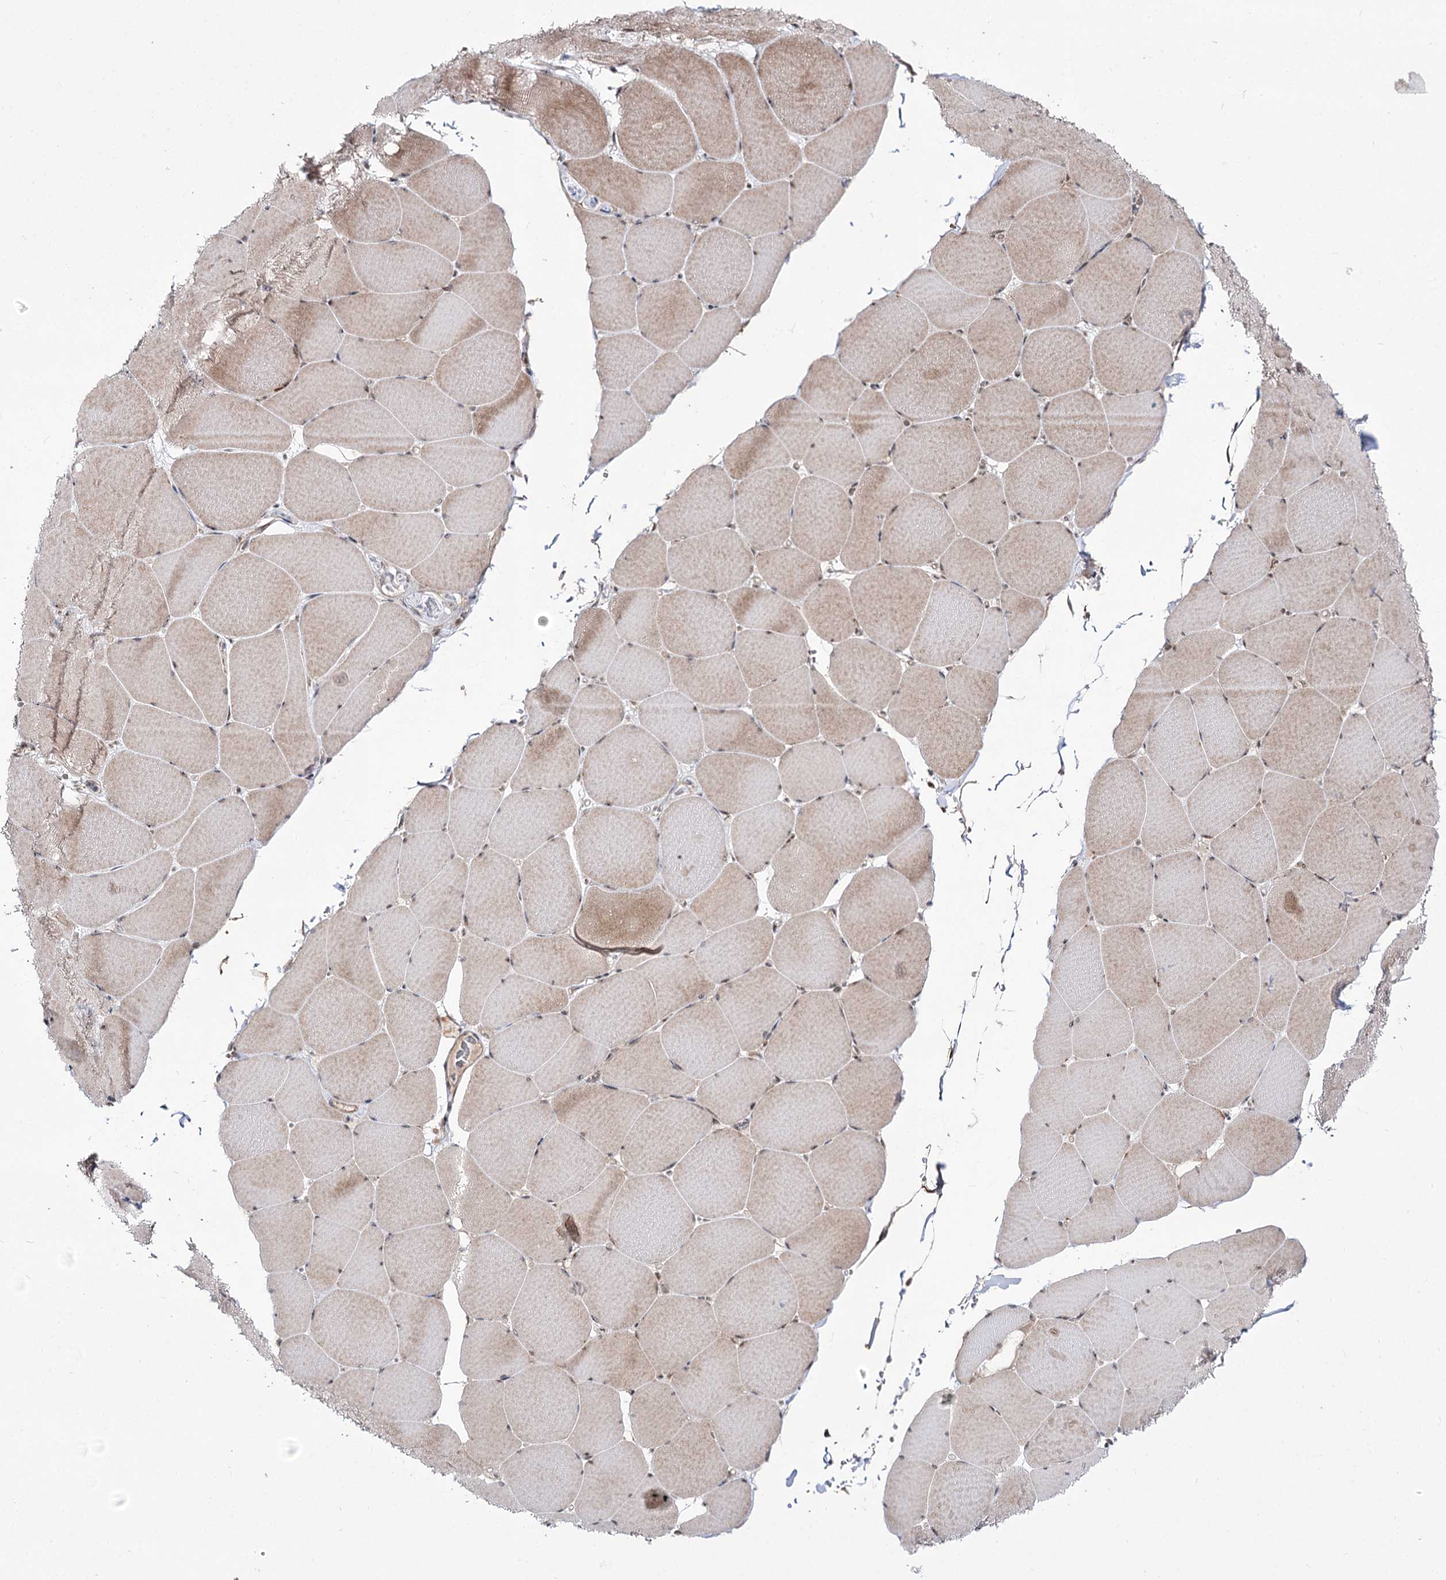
{"staining": {"intensity": "weak", "quantity": ">75%", "location": "cytoplasmic/membranous"}, "tissue": "skeletal muscle", "cell_type": "Myocytes", "image_type": "normal", "snomed": [{"axis": "morphology", "description": "Normal tissue, NOS"}, {"axis": "topography", "description": "Skeletal muscle"}, {"axis": "topography", "description": "Head-Neck"}], "caption": "This histopathology image displays IHC staining of benign human skeletal muscle, with low weak cytoplasmic/membranous positivity in about >75% of myocytes.", "gene": "RRP9", "patient": {"sex": "male", "age": 66}}